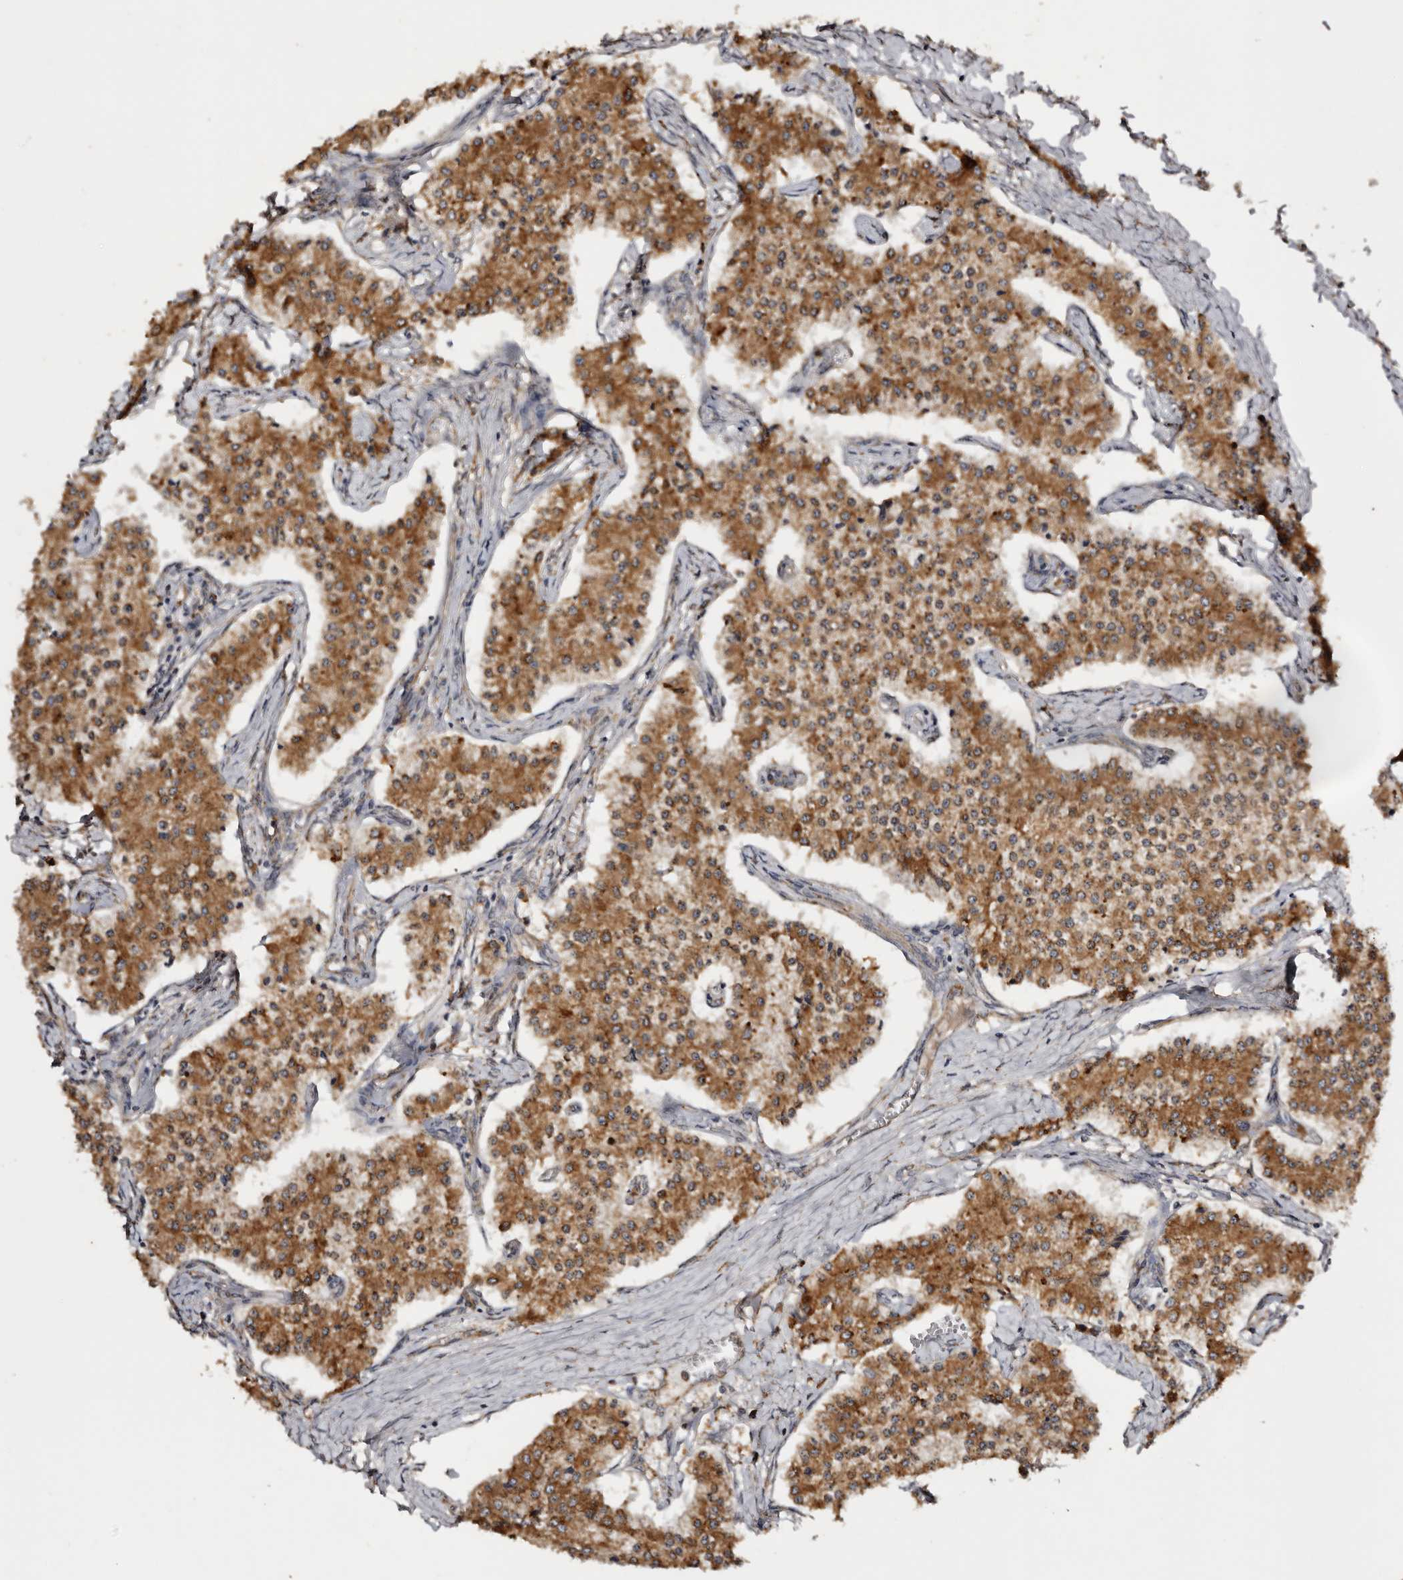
{"staining": {"intensity": "strong", "quantity": ">75%", "location": "cytoplasmic/membranous"}, "tissue": "carcinoid", "cell_type": "Tumor cells", "image_type": "cancer", "snomed": [{"axis": "morphology", "description": "Carcinoid, malignant, NOS"}, {"axis": "topography", "description": "Colon"}], "caption": "Immunohistochemical staining of malignant carcinoid exhibits high levels of strong cytoplasmic/membranous positivity in about >75% of tumor cells.", "gene": "INKA2", "patient": {"sex": "female", "age": 52}}